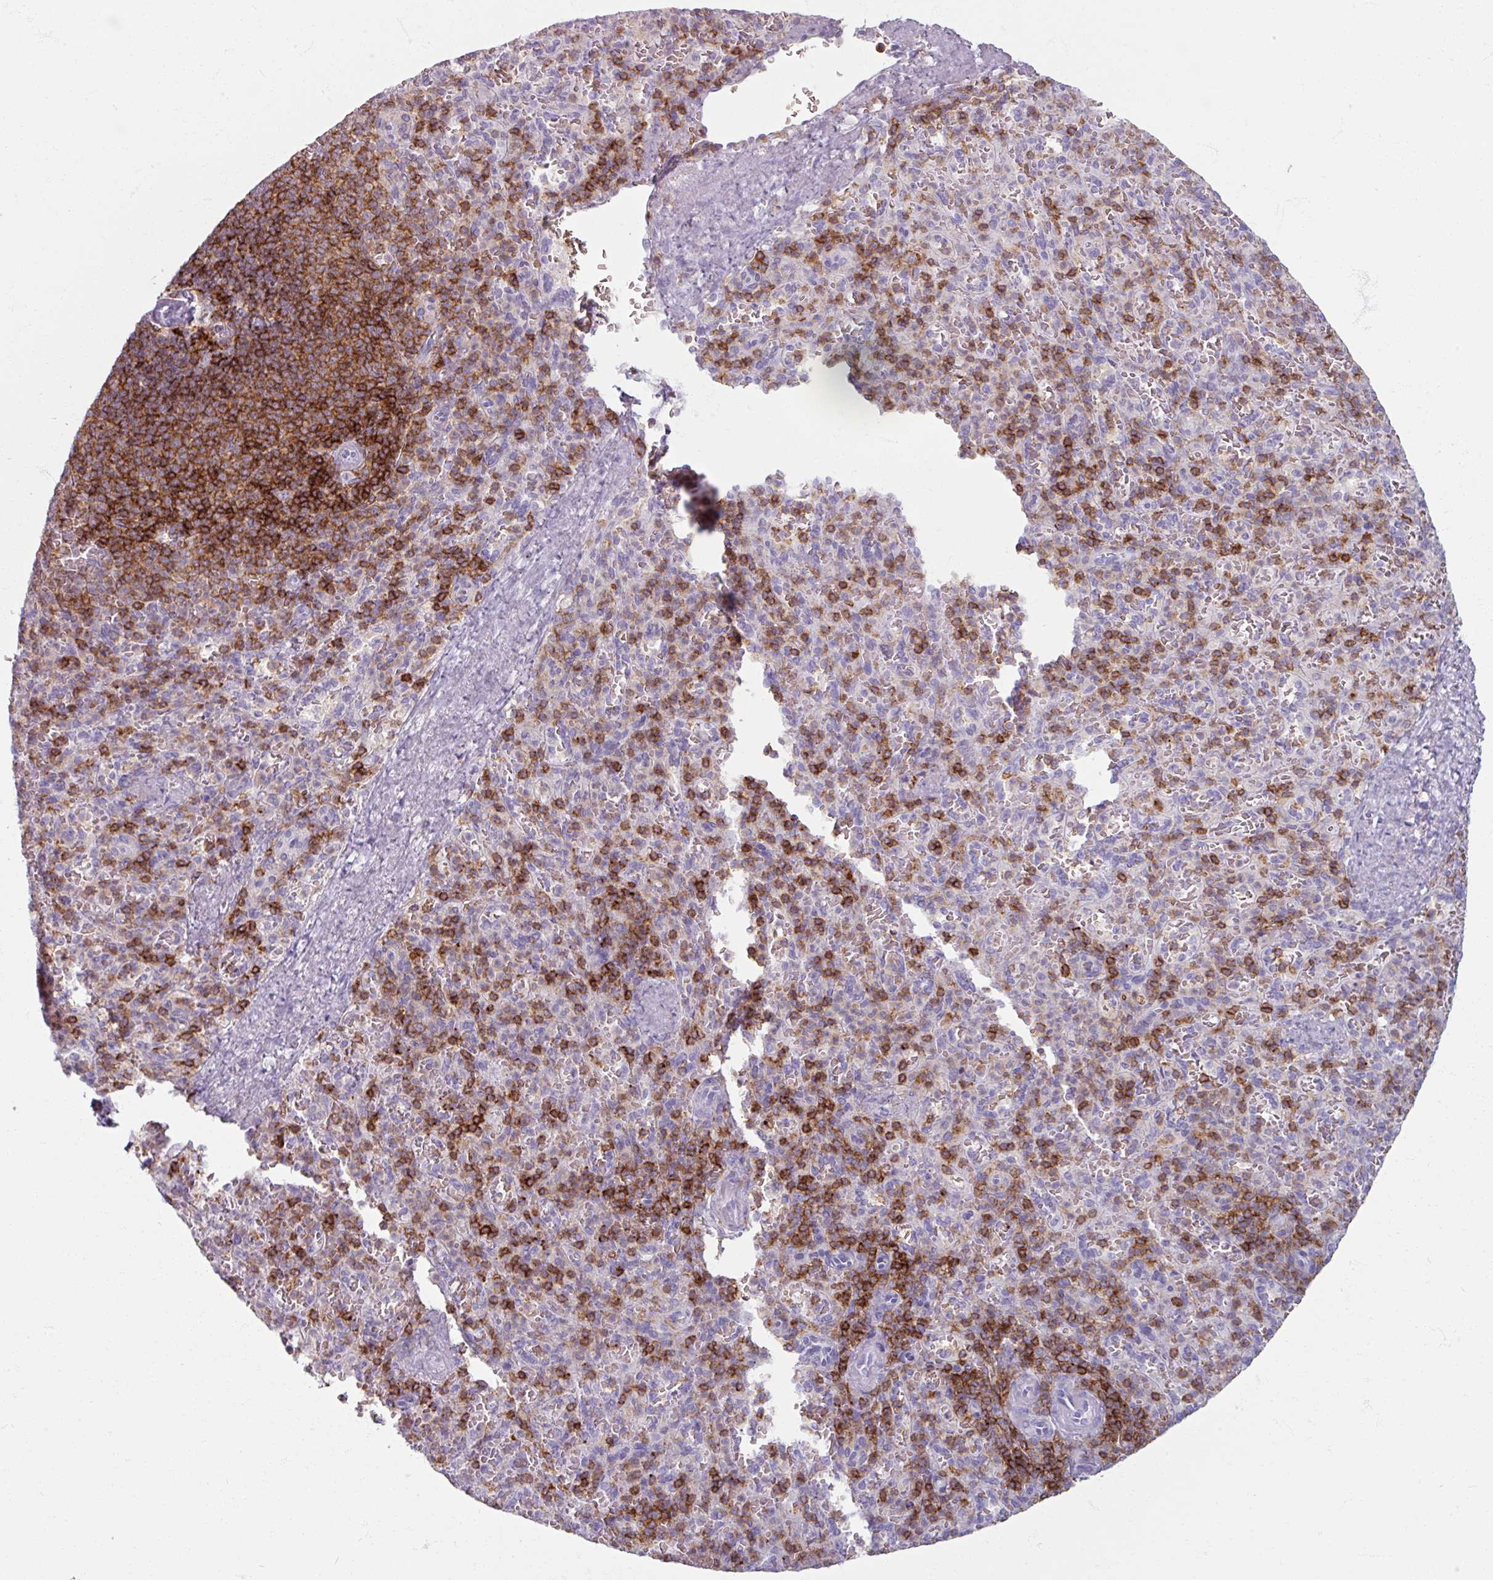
{"staining": {"intensity": "strong", "quantity": "<25%", "location": "cytoplasmic/membranous"}, "tissue": "spleen", "cell_type": "Cells in red pulp", "image_type": "normal", "snomed": [{"axis": "morphology", "description": "Normal tissue, NOS"}, {"axis": "topography", "description": "Spleen"}], "caption": "An immunohistochemistry (IHC) histopathology image of unremarkable tissue is shown. Protein staining in brown labels strong cytoplasmic/membranous positivity in spleen within cells in red pulp.", "gene": "PTPRC", "patient": {"sex": "female", "age": 74}}